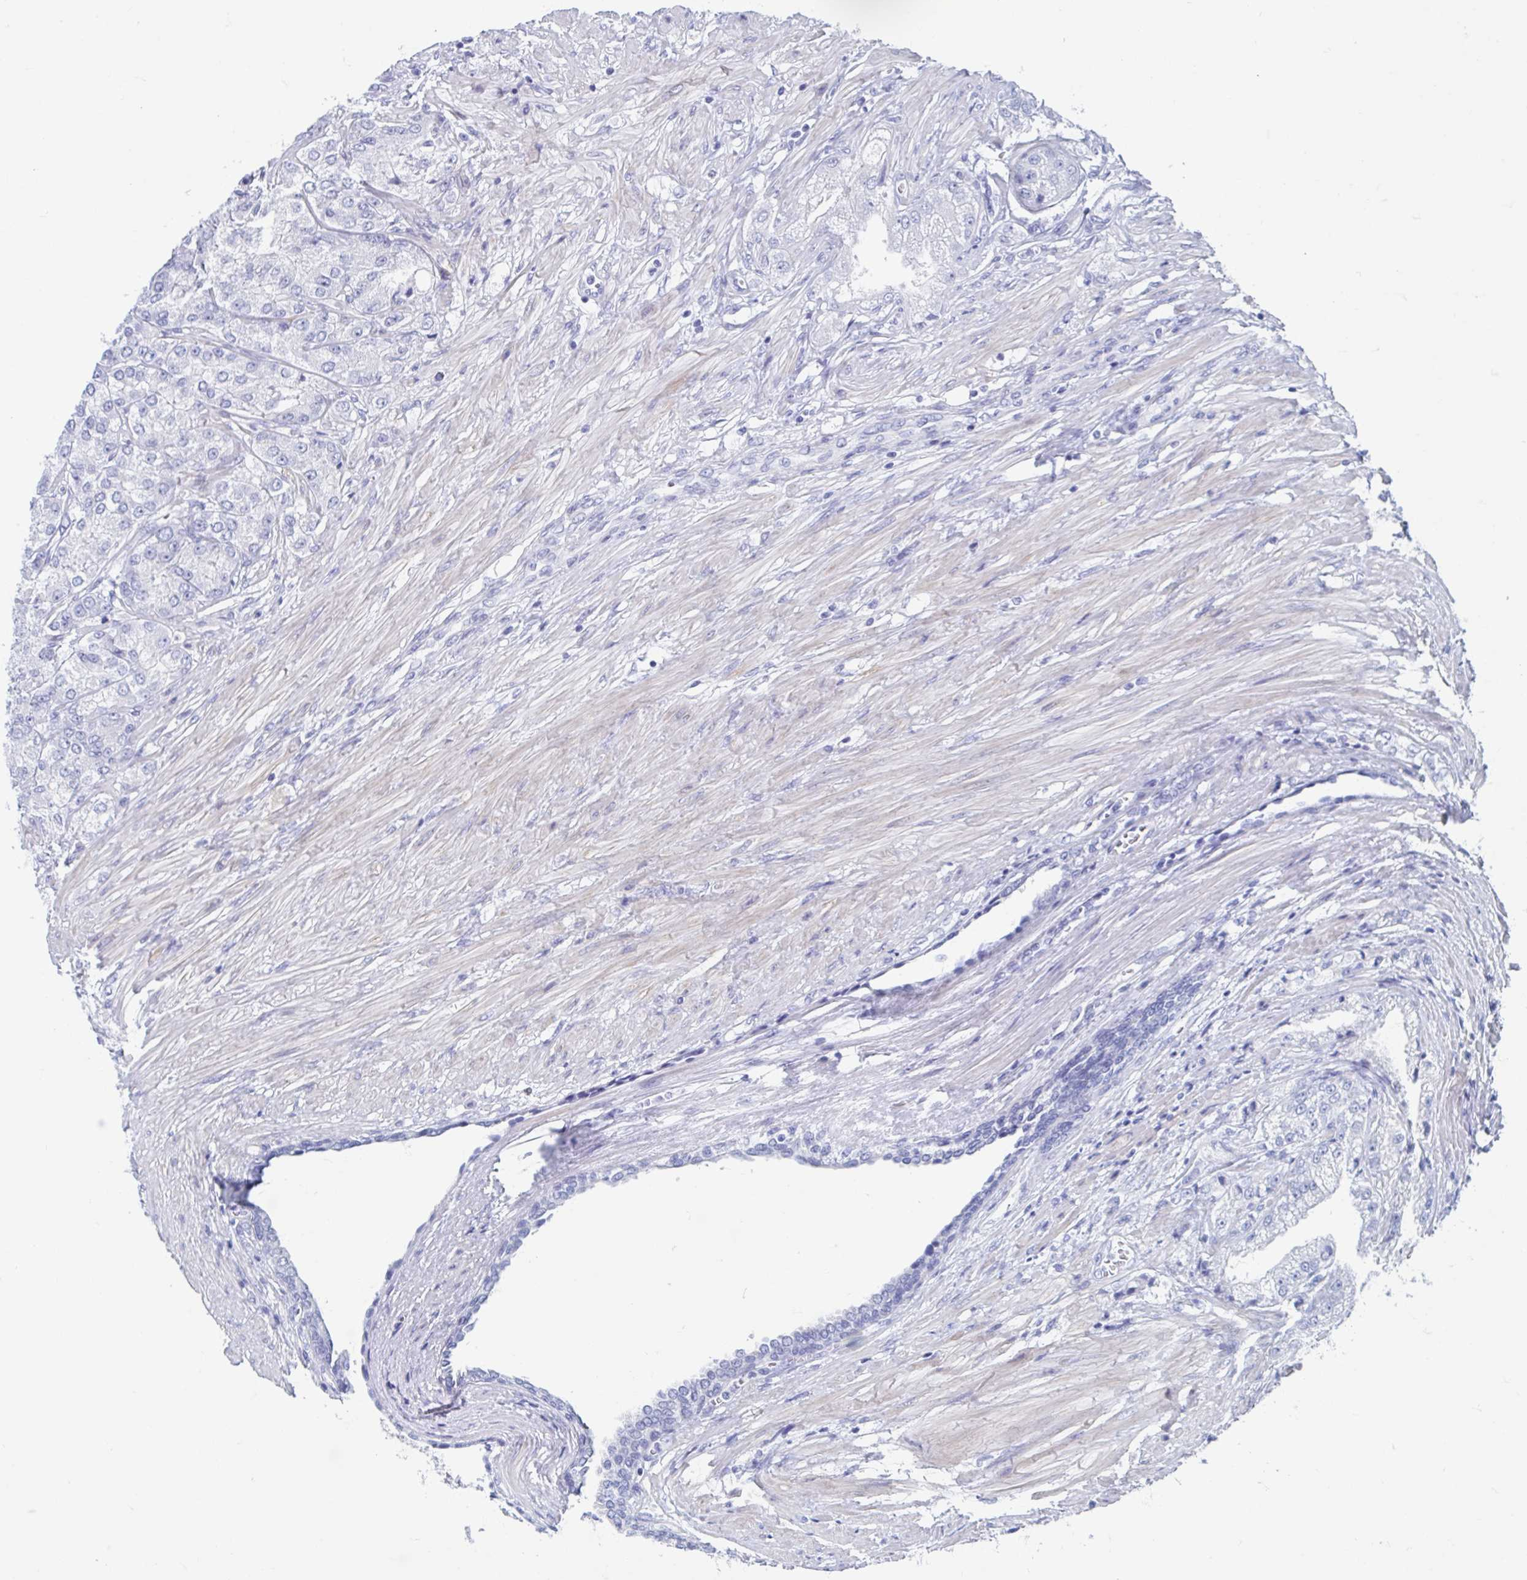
{"staining": {"intensity": "negative", "quantity": "none", "location": "none"}, "tissue": "prostate cancer", "cell_type": "Tumor cells", "image_type": "cancer", "snomed": [{"axis": "morphology", "description": "Adenocarcinoma, High grade"}, {"axis": "topography", "description": "Prostate"}], "caption": "Prostate cancer was stained to show a protein in brown. There is no significant expression in tumor cells.", "gene": "SHCBP1L", "patient": {"sex": "male", "age": 61}}